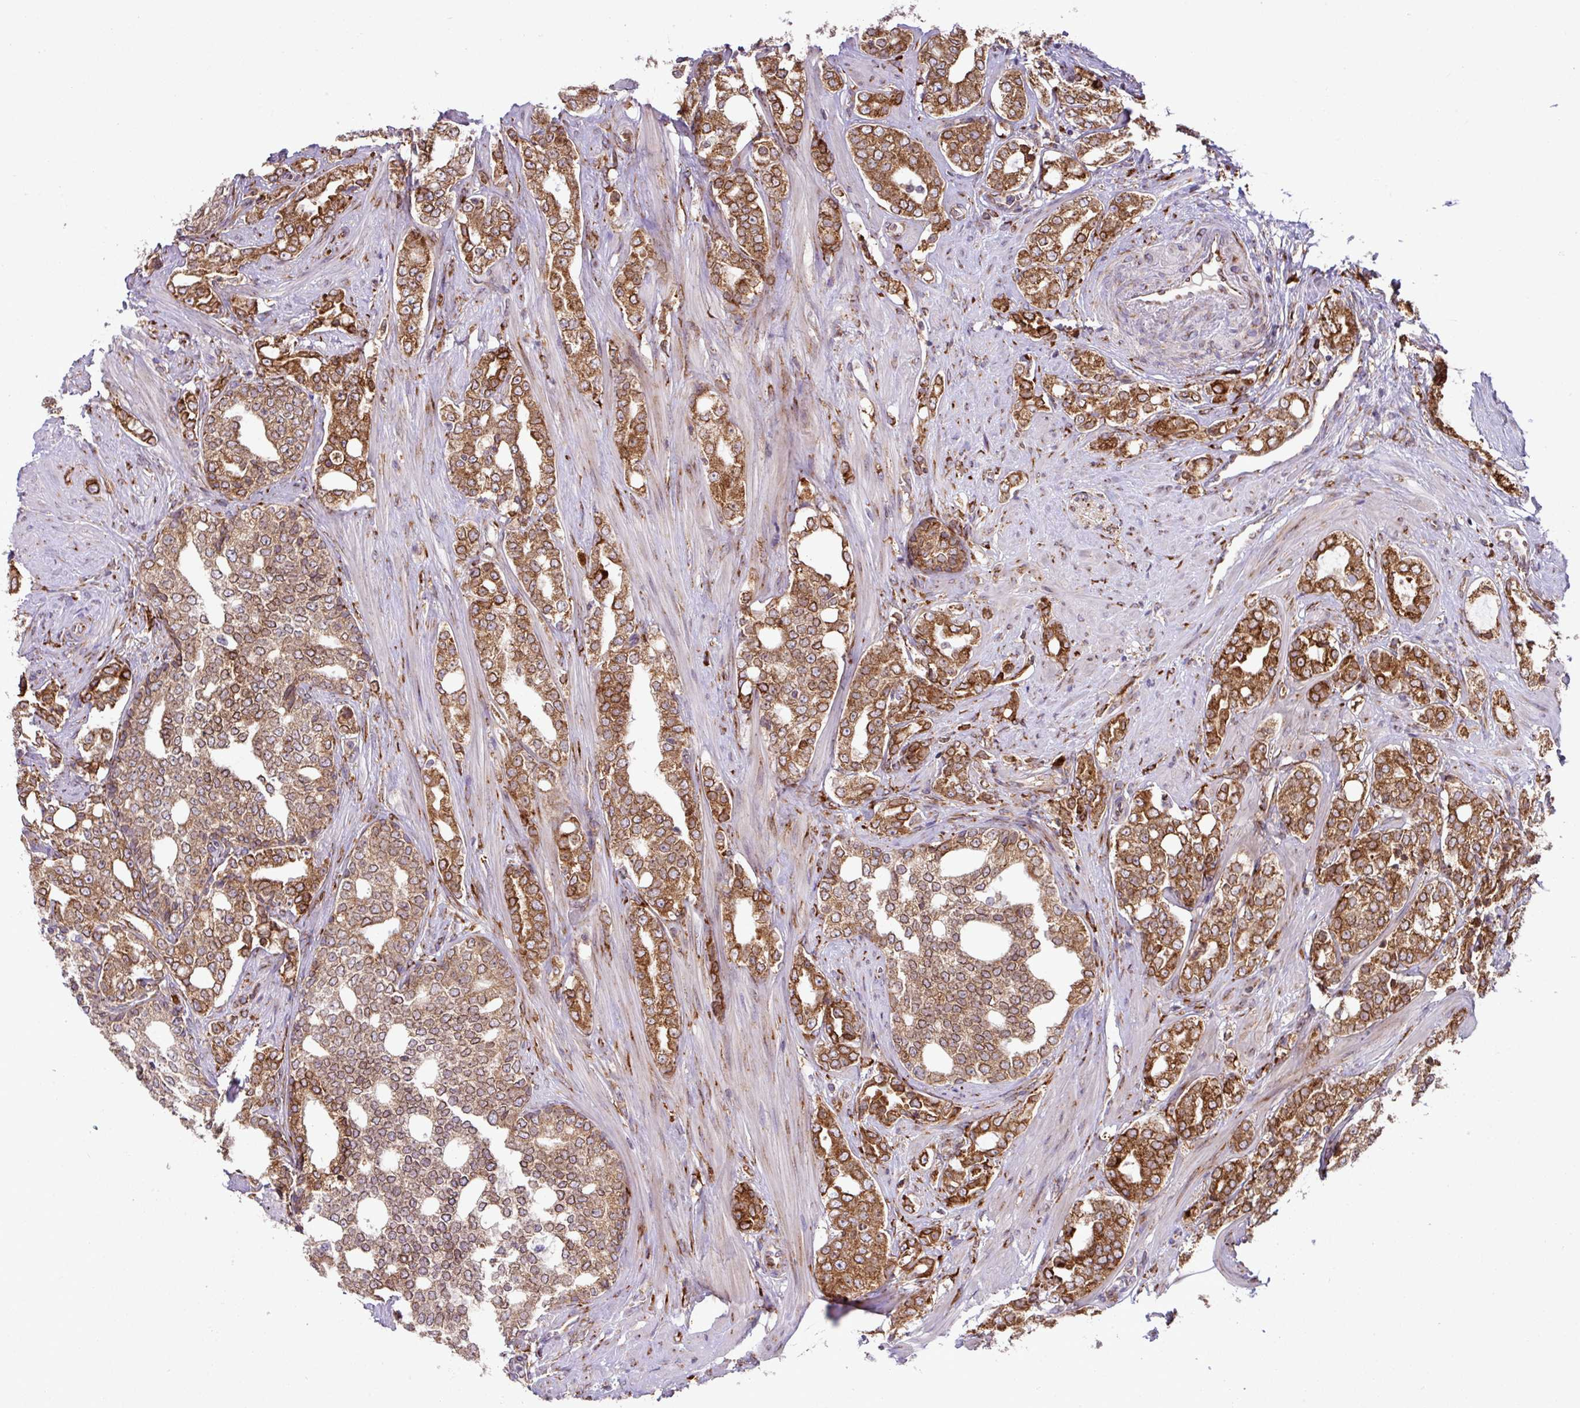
{"staining": {"intensity": "moderate", "quantity": ">75%", "location": "cytoplasmic/membranous"}, "tissue": "prostate cancer", "cell_type": "Tumor cells", "image_type": "cancer", "snomed": [{"axis": "morphology", "description": "Adenocarcinoma, High grade"}, {"axis": "topography", "description": "Prostate"}], "caption": "Immunohistochemical staining of adenocarcinoma (high-grade) (prostate) exhibits moderate cytoplasmic/membranous protein positivity in about >75% of tumor cells. Immunohistochemistry stains the protein in brown and the nuclei are stained blue.", "gene": "SLC39A7", "patient": {"sex": "male", "age": 64}}